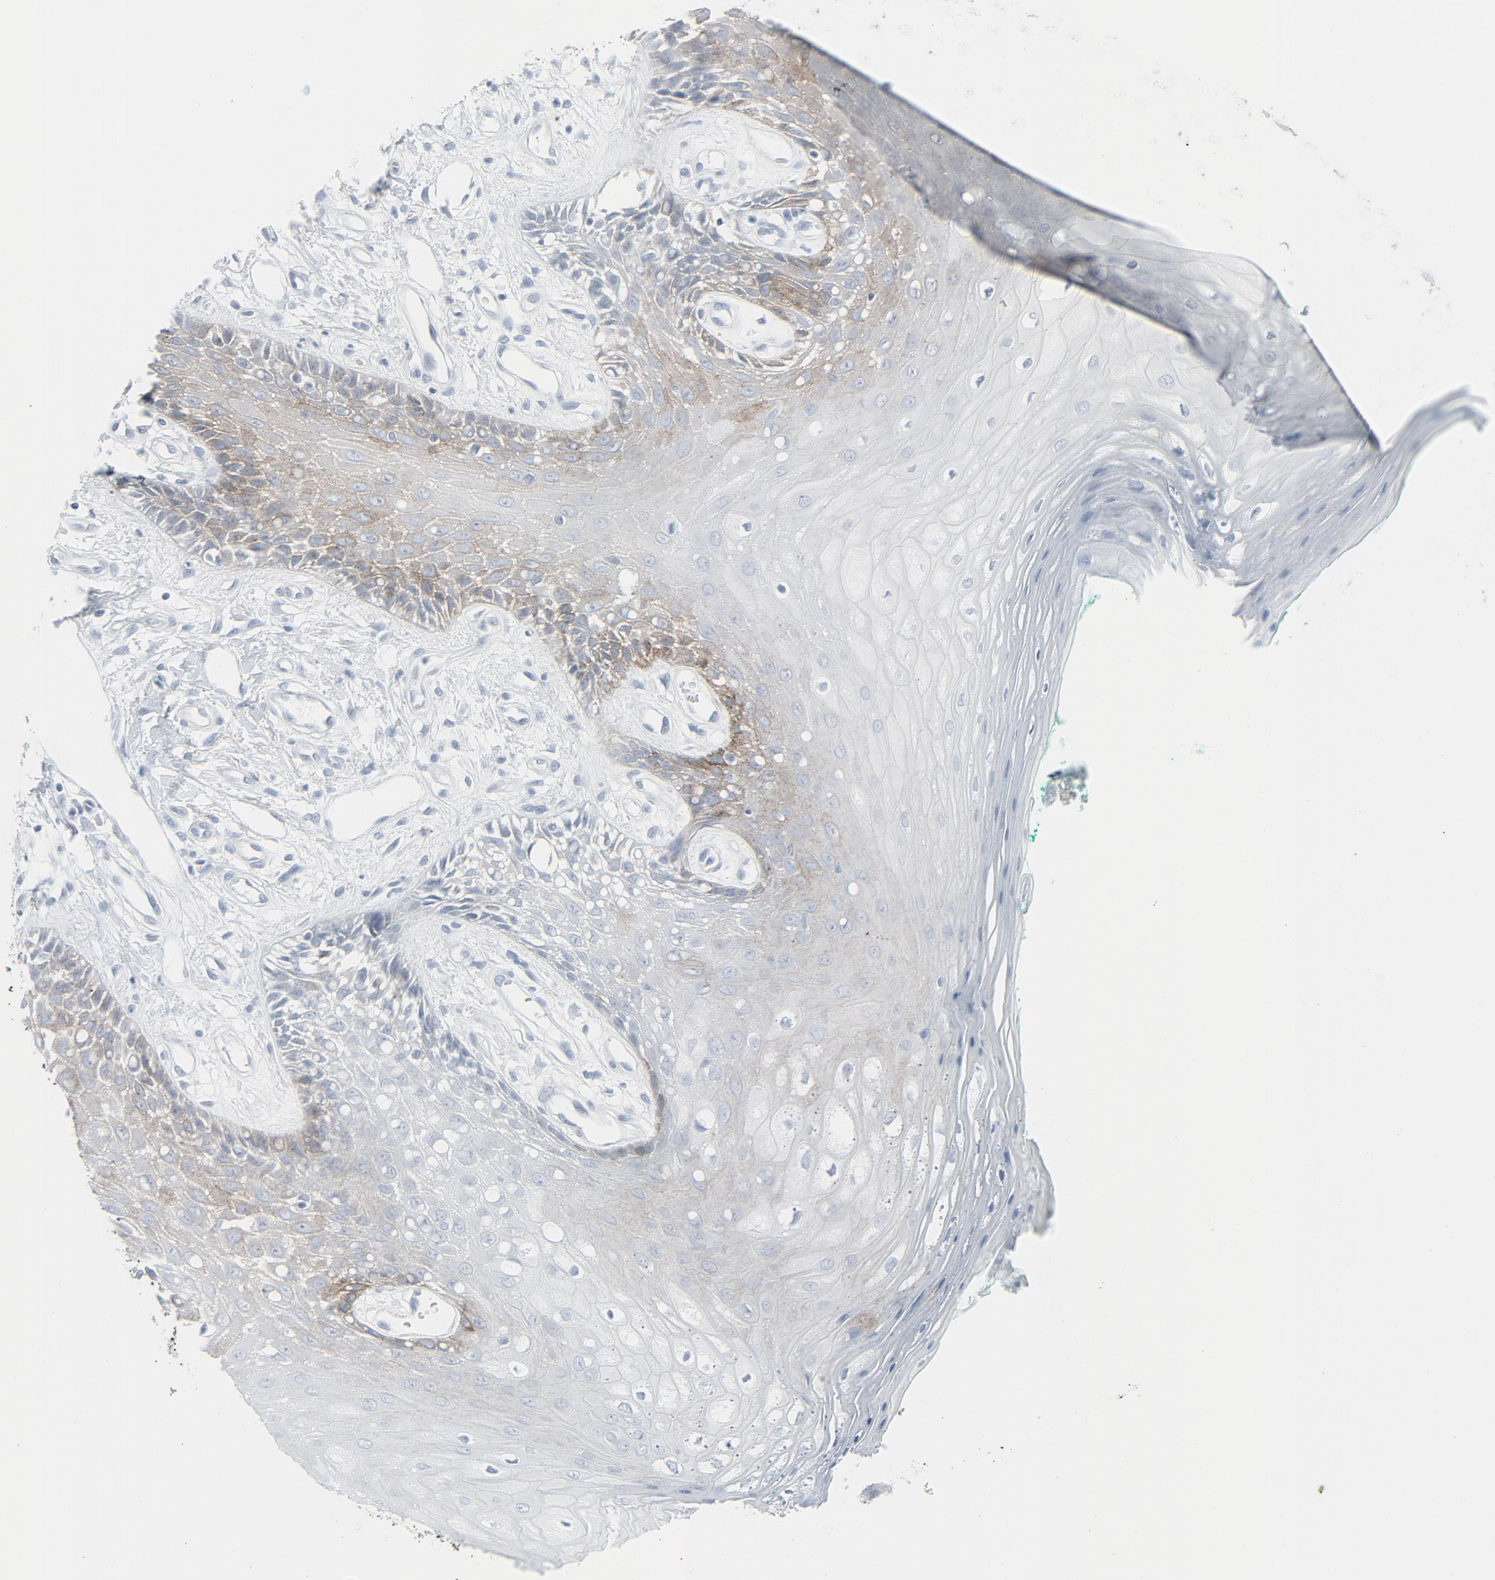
{"staining": {"intensity": "moderate", "quantity": "<25%", "location": "cytoplasmic/membranous"}, "tissue": "oral mucosa", "cell_type": "Squamous epithelial cells", "image_type": "normal", "snomed": [{"axis": "morphology", "description": "Normal tissue, NOS"}, {"axis": "morphology", "description": "Squamous cell carcinoma, NOS"}, {"axis": "topography", "description": "Skeletal muscle"}, {"axis": "topography", "description": "Oral tissue"}, {"axis": "topography", "description": "Head-Neck"}], "caption": "DAB (3,3'-diaminobenzidine) immunohistochemical staining of benign oral mucosa demonstrates moderate cytoplasmic/membranous protein expression in about <25% of squamous epithelial cells.", "gene": "FGFR3", "patient": {"sex": "female", "age": 84}}